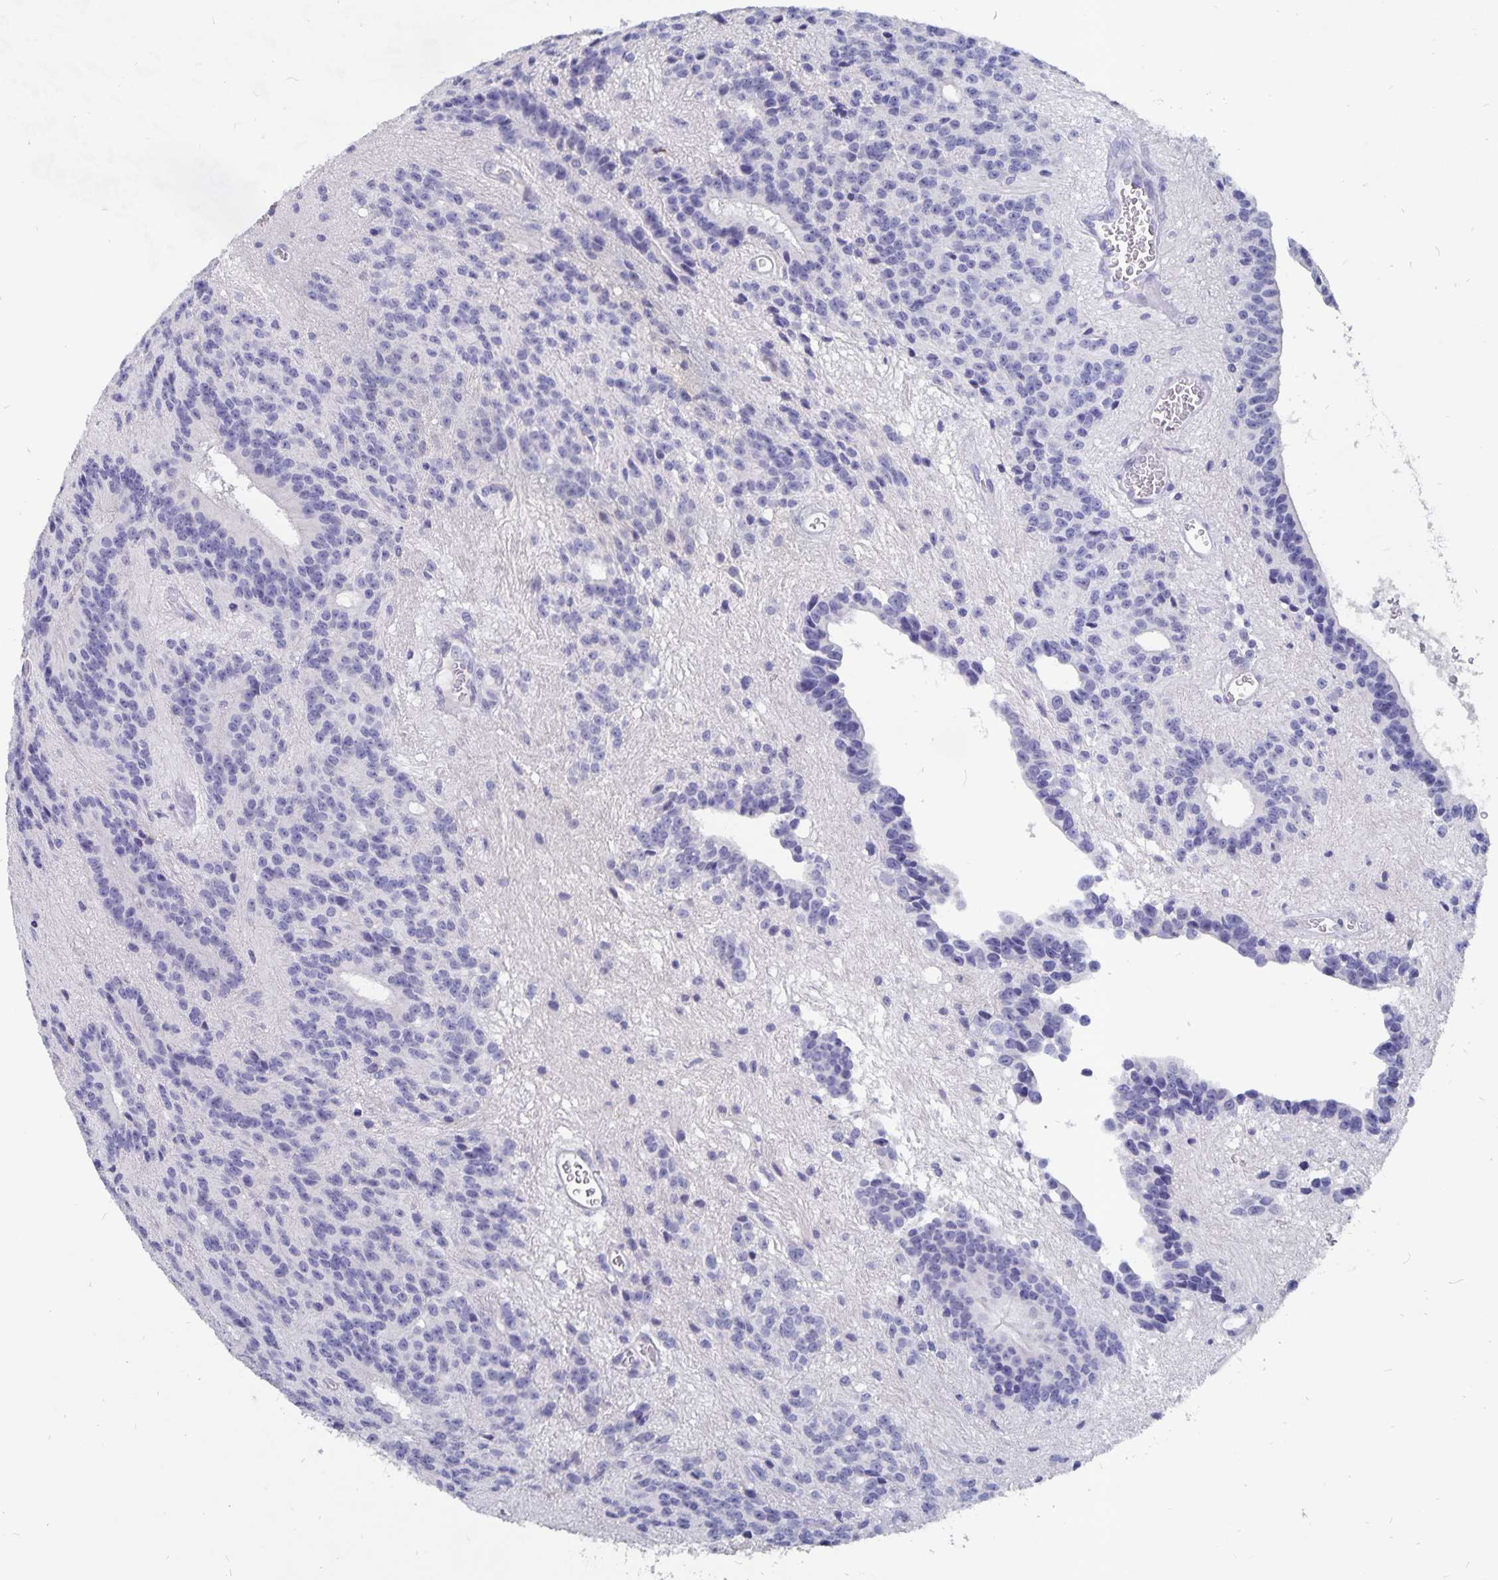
{"staining": {"intensity": "negative", "quantity": "none", "location": "none"}, "tissue": "glioma", "cell_type": "Tumor cells", "image_type": "cancer", "snomed": [{"axis": "morphology", "description": "Glioma, malignant, Low grade"}, {"axis": "topography", "description": "Brain"}], "caption": "There is no significant positivity in tumor cells of glioma.", "gene": "SMOC1", "patient": {"sex": "male", "age": 31}}